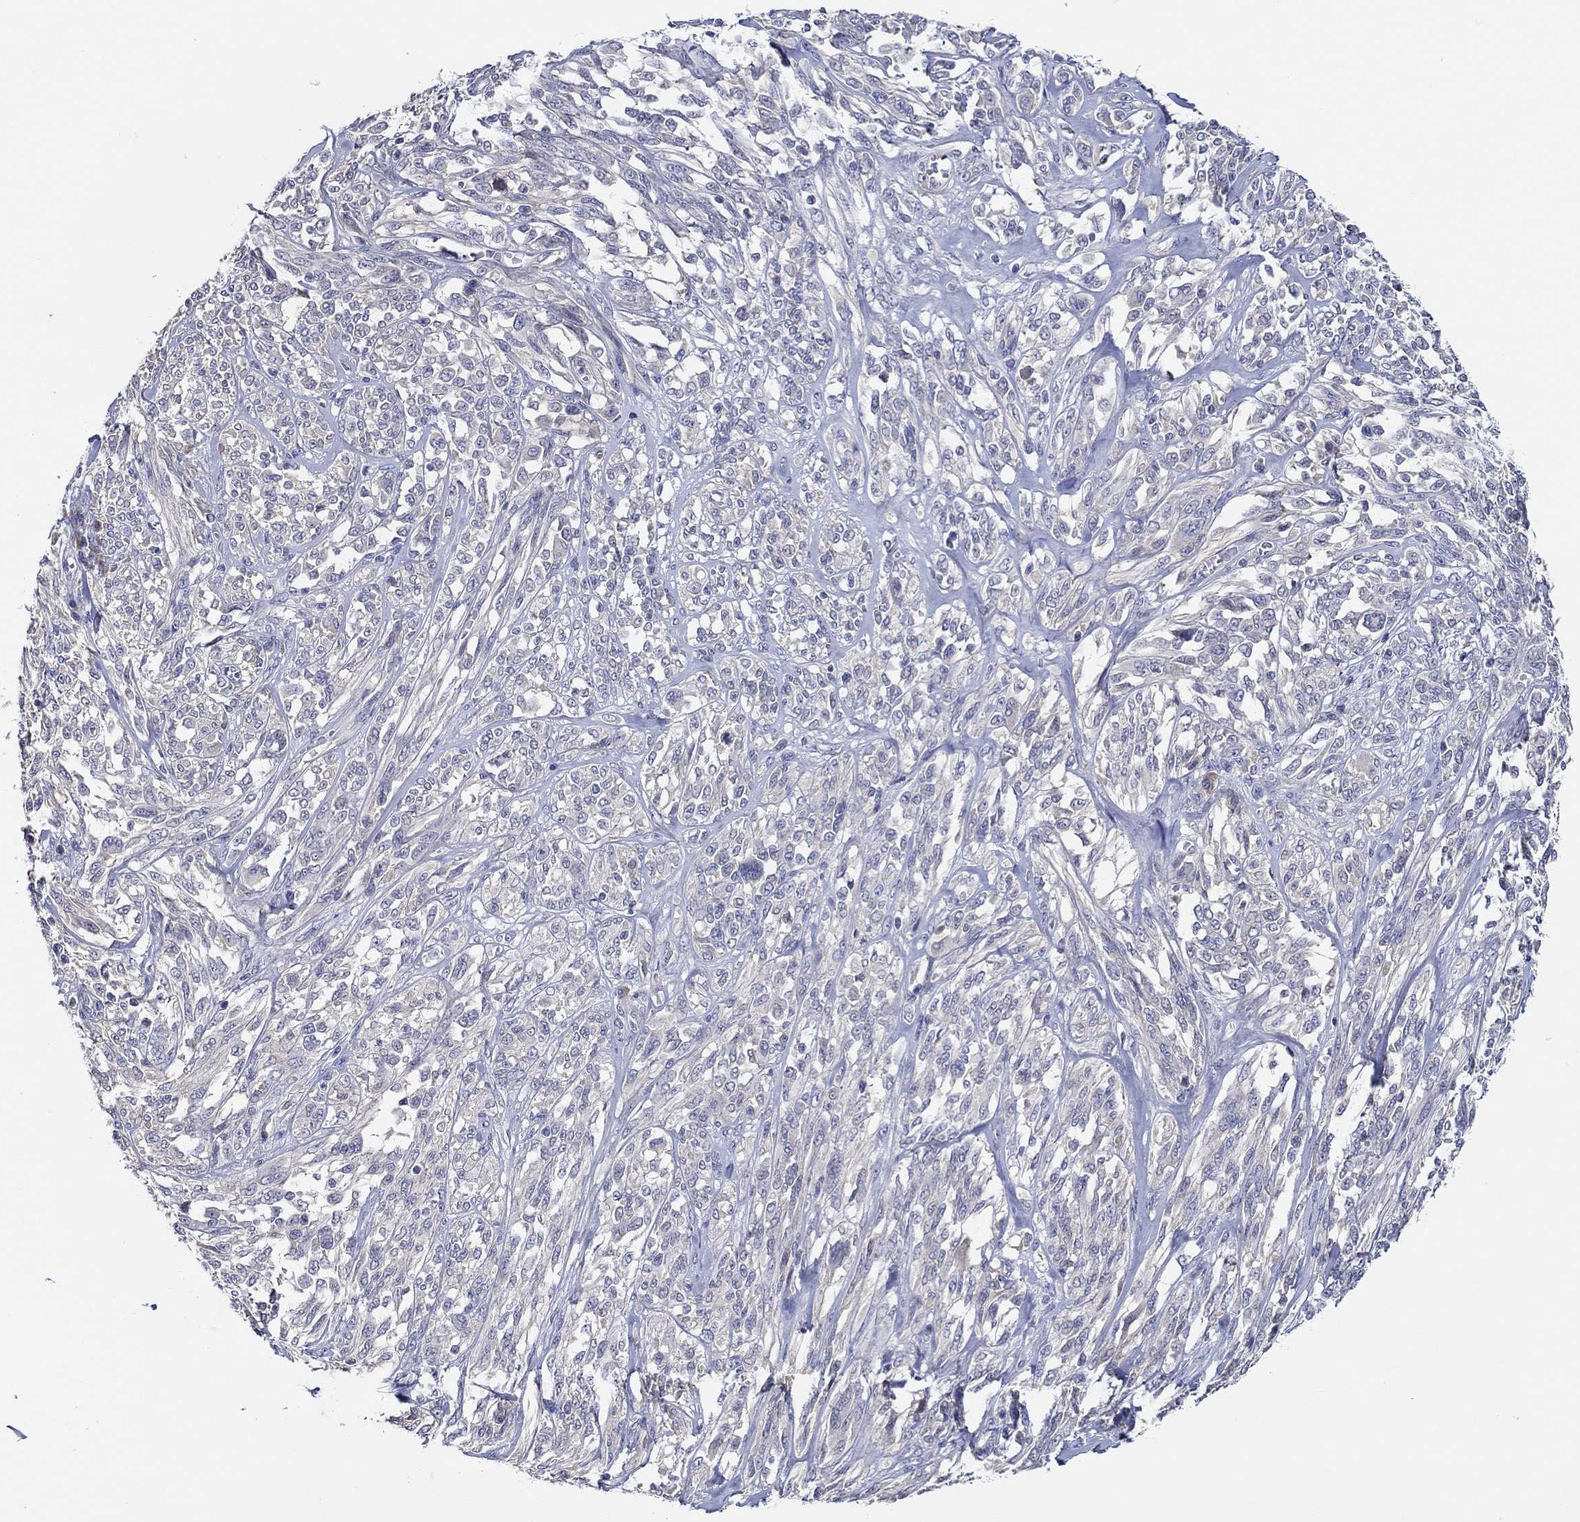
{"staining": {"intensity": "negative", "quantity": "none", "location": "none"}, "tissue": "melanoma", "cell_type": "Tumor cells", "image_type": "cancer", "snomed": [{"axis": "morphology", "description": "Malignant melanoma, NOS"}, {"axis": "topography", "description": "Skin"}], "caption": "Immunohistochemical staining of malignant melanoma reveals no significant staining in tumor cells.", "gene": "CHIT1", "patient": {"sex": "female", "age": 91}}